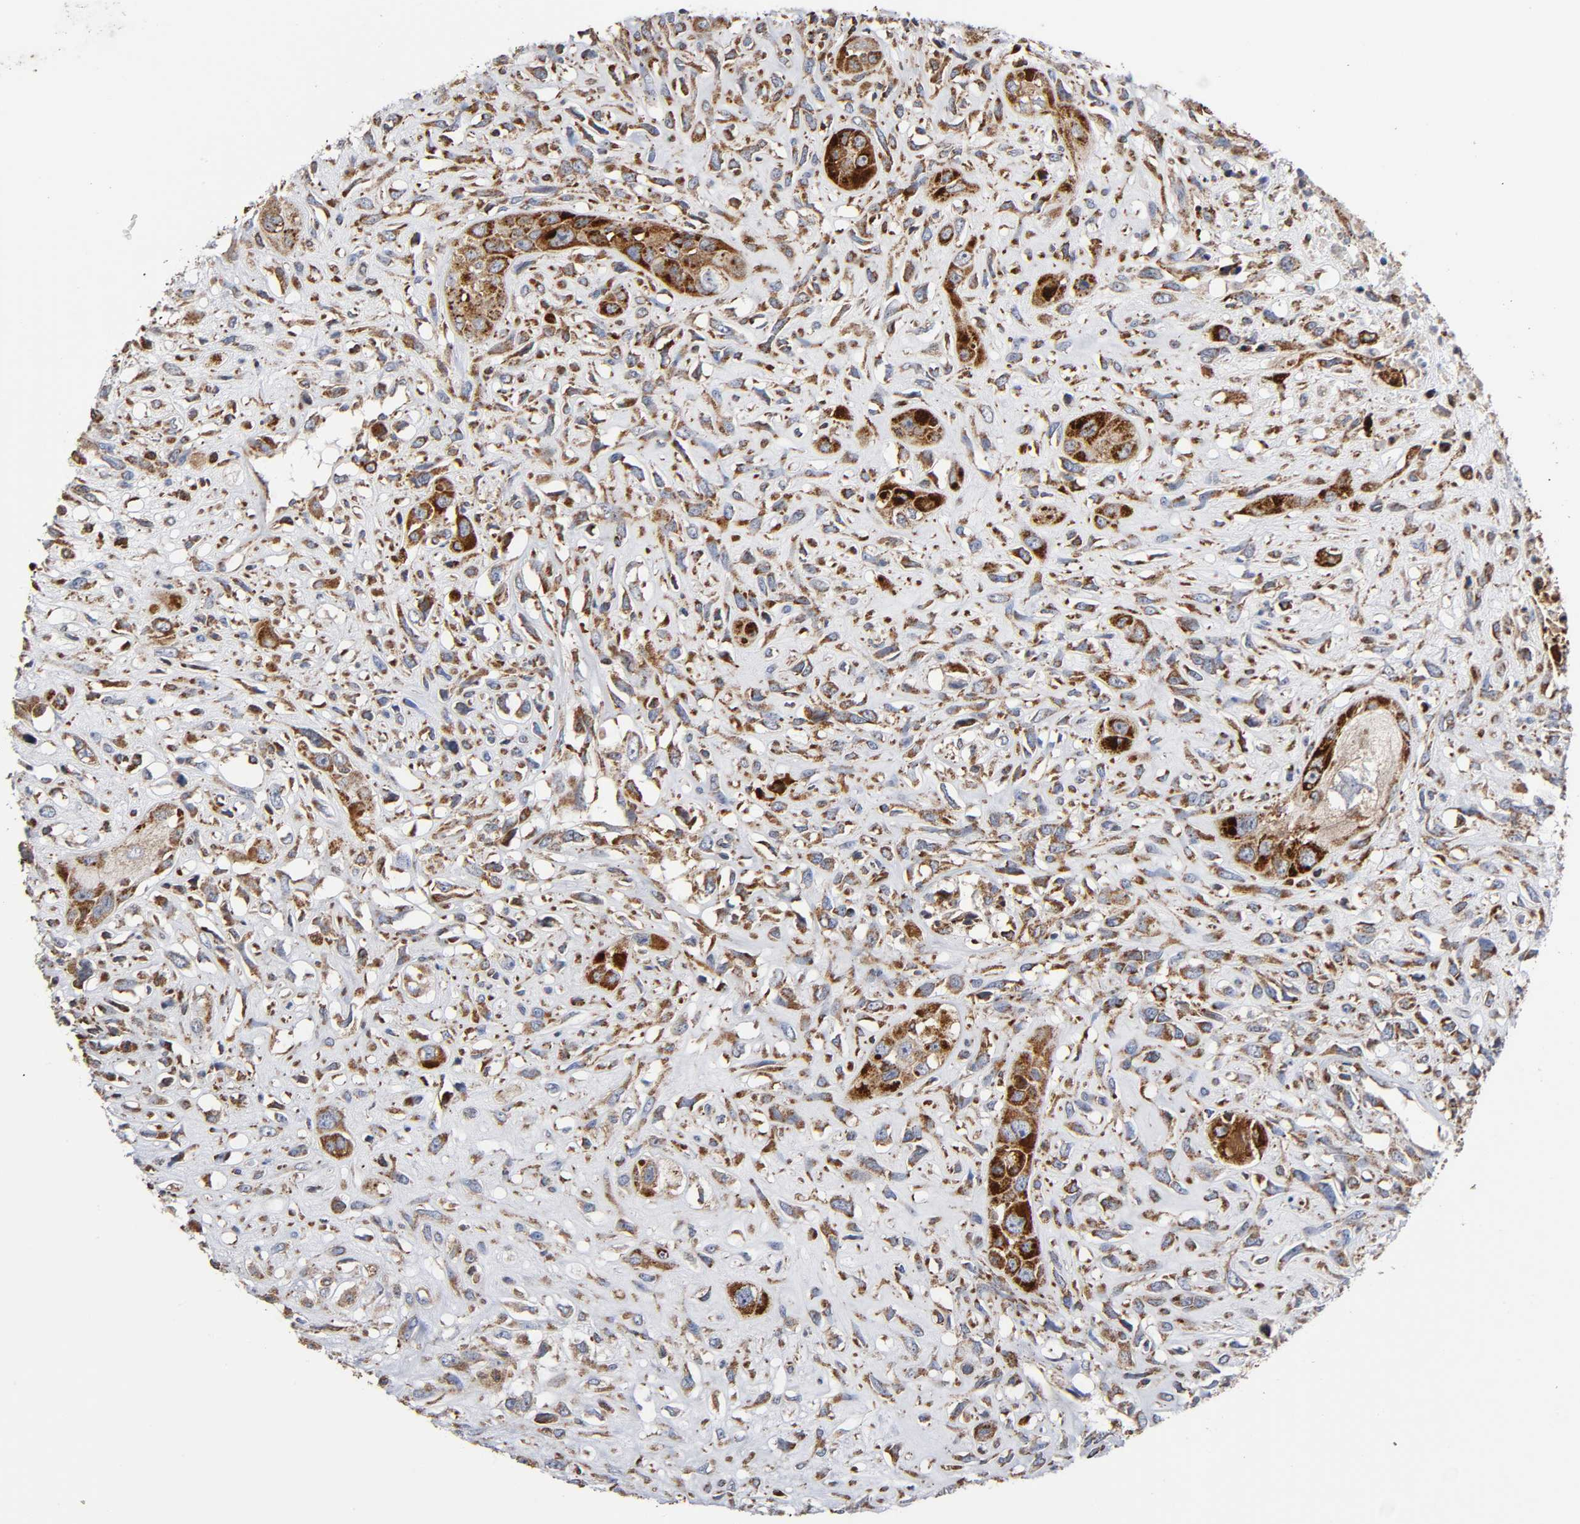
{"staining": {"intensity": "strong", "quantity": "25%-75%", "location": "cytoplasmic/membranous"}, "tissue": "head and neck cancer", "cell_type": "Tumor cells", "image_type": "cancer", "snomed": [{"axis": "morphology", "description": "Necrosis, NOS"}, {"axis": "morphology", "description": "Neoplasm, malignant, NOS"}, {"axis": "topography", "description": "Salivary gland"}, {"axis": "topography", "description": "Head-Neck"}], "caption": "An IHC image of tumor tissue is shown. Protein staining in brown shows strong cytoplasmic/membranous positivity in head and neck neoplasm (malignant) within tumor cells.", "gene": "MAP3K1", "patient": {"sex": "male", "age": 43}}